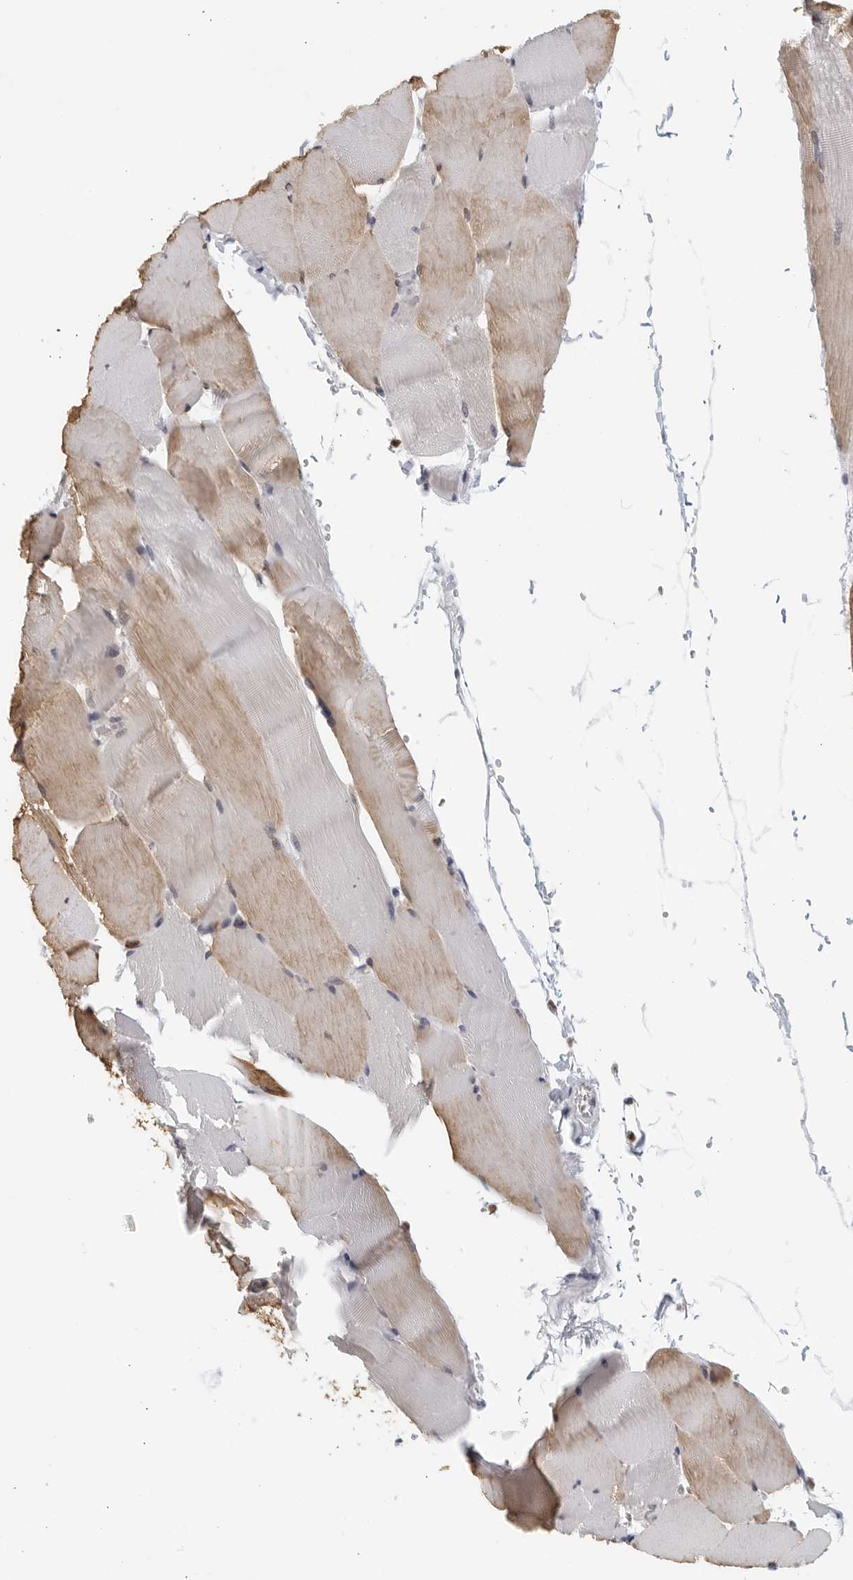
{"staining": {"intensity": "weak", "quantity": "25%-75%", "location": "cytoplasmic/membranous"}, "tissue": "skeletal muscle", "cell_type": "Myocytes", "image_type": "normal", "snomed": [{"axis": "morphology", "description": "Normal tissue, NOS"}, {"axis": "topography", "description": "Skeletal muscle"}], "caption": "Myocytes display weak cytoplasmic/membranous staining in about 25%-75% of cells in normal skeletal muscle. Using DAB (brown) and hematoxylin (blue) stains, captured at high magnification using brightfield microscopy.", "gene": "KLK7", "patient": {"sex": "male", "age": 62}}